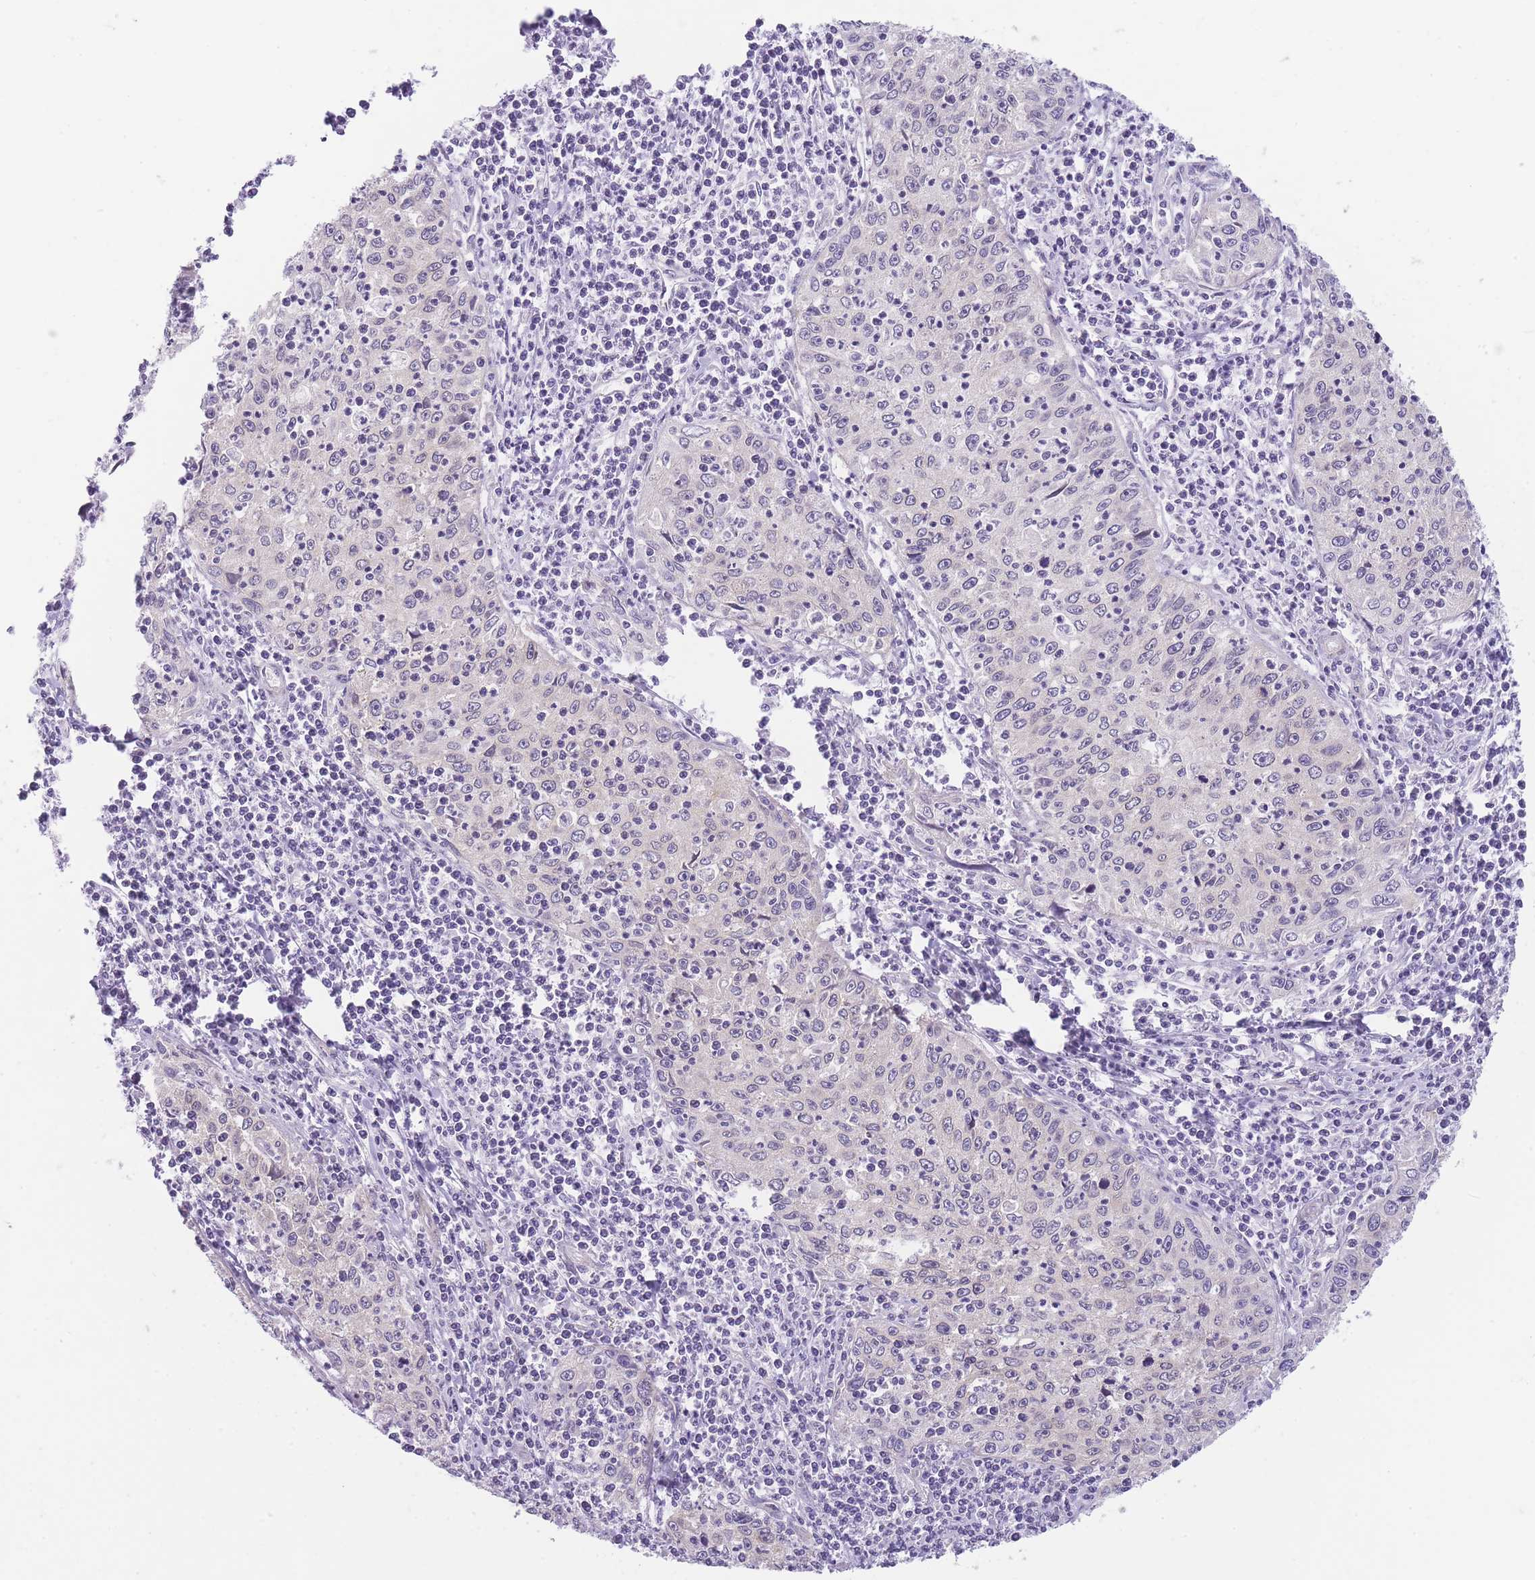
{"staining": {"intensity": "negative", "quantity": "none", "location": "none"}, "tissue": "cervical cancer", "cell_type": "Tumor cells", "image_type": "cancer", "snomed": [{"axis": "morphology", "description": "Squamous cell carcinoma, NOS"}, {"axis": "topography", "description": "Cervix"}], "caption": "IHC of cervical cancer (squamous cell carcinoma) reveals no staining in tumor cells. Nuclei are stained in blue.", "gene": "OR11H12", "patient": {"sex": "female", "age": 30}}